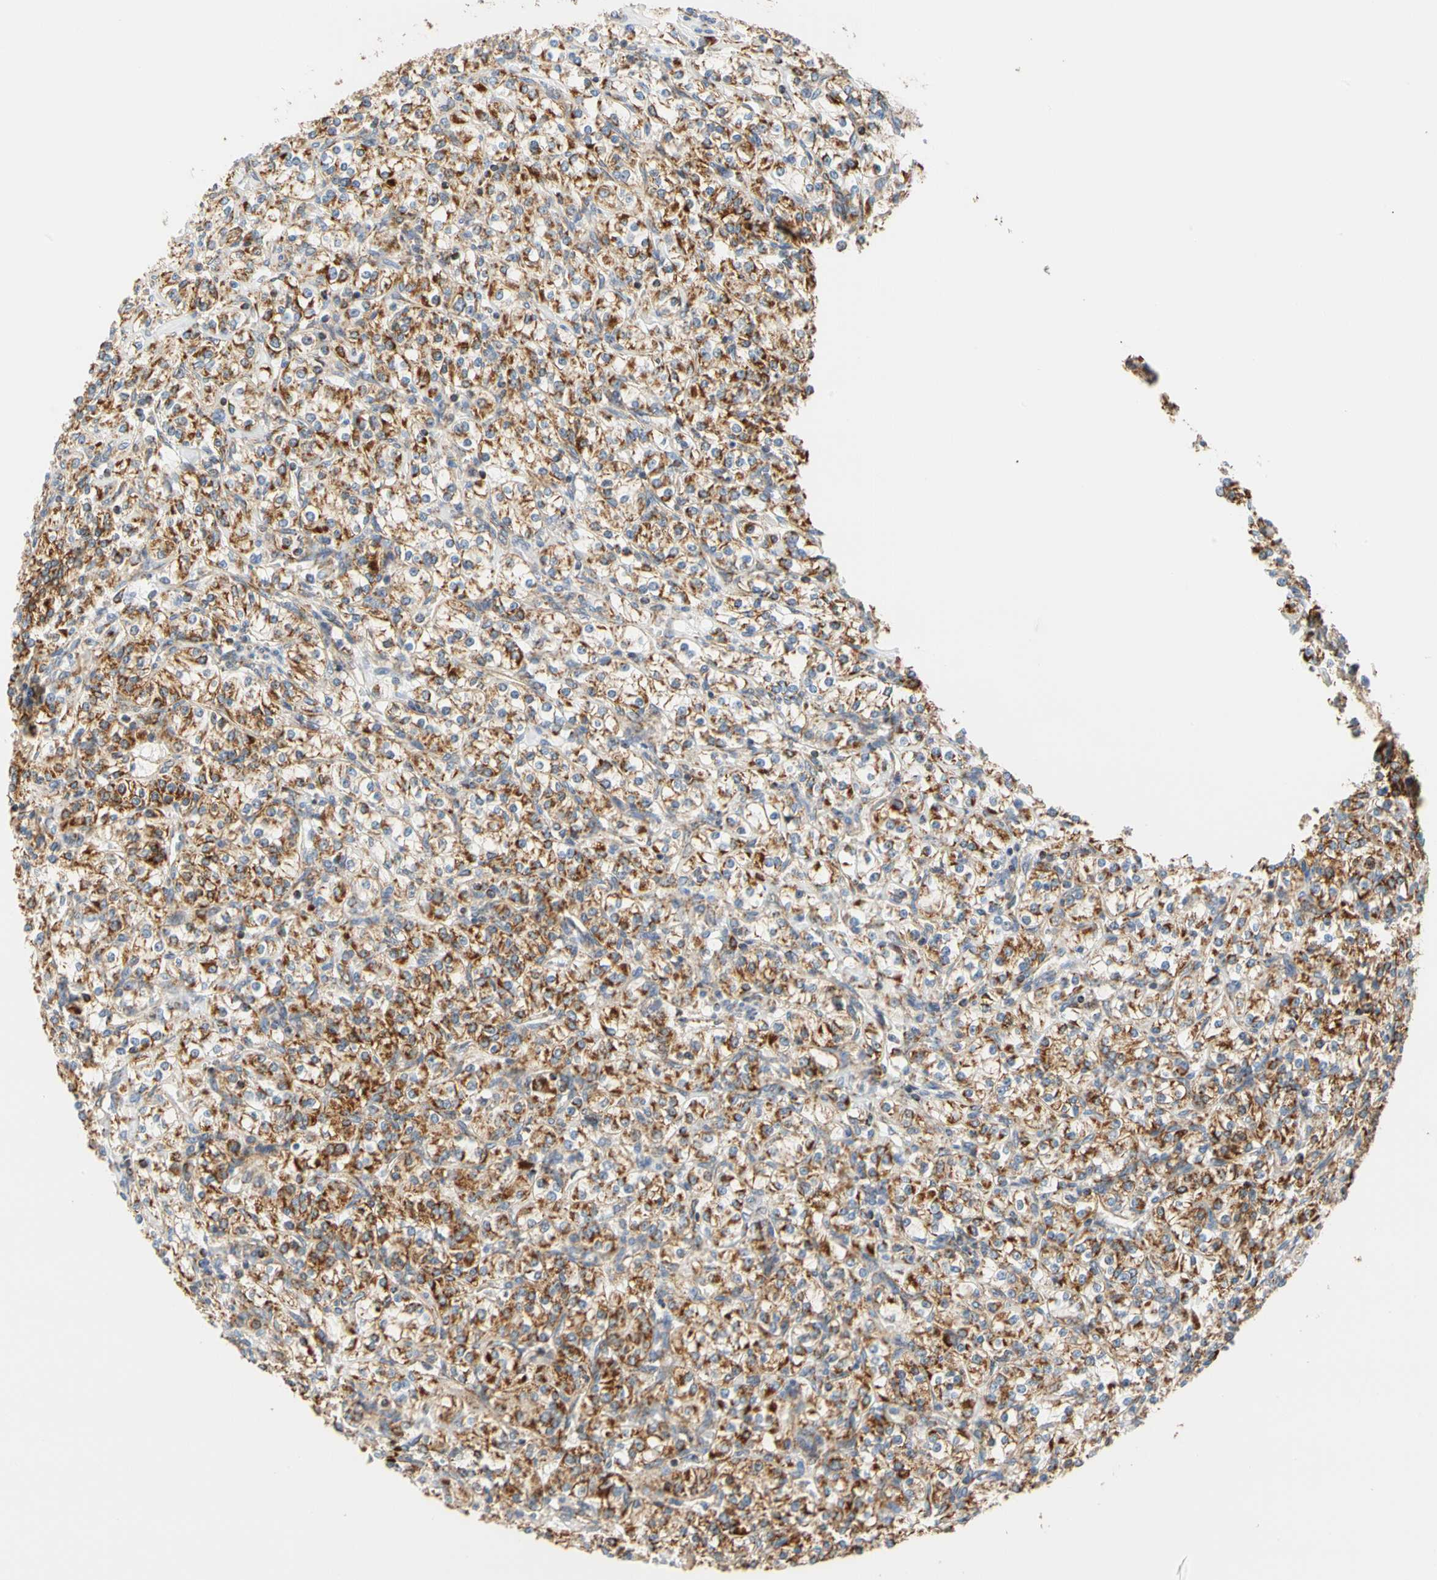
{"staining": {"intensity": "moderate", "quantity": ">75%", "location": "cytoplasmic/membranous"}, "tissue": "renal cancer", "cell_type": "Tumor cells", "image_type": "cancer", "snomed": [{"axis": "morphology", "description": "Adenocarcinoma, NOS"}, {"axis": "topography", "description": "Kidney"}], "caption": "Brown immunohistochemical staining in adenocarcinoma (renal) exhibits moderate cytoplasmic/membranous staining in approximately >75% of tumor cells.", "gene": "SFXN3", "patient": {"sex": "male", "age": 77}}